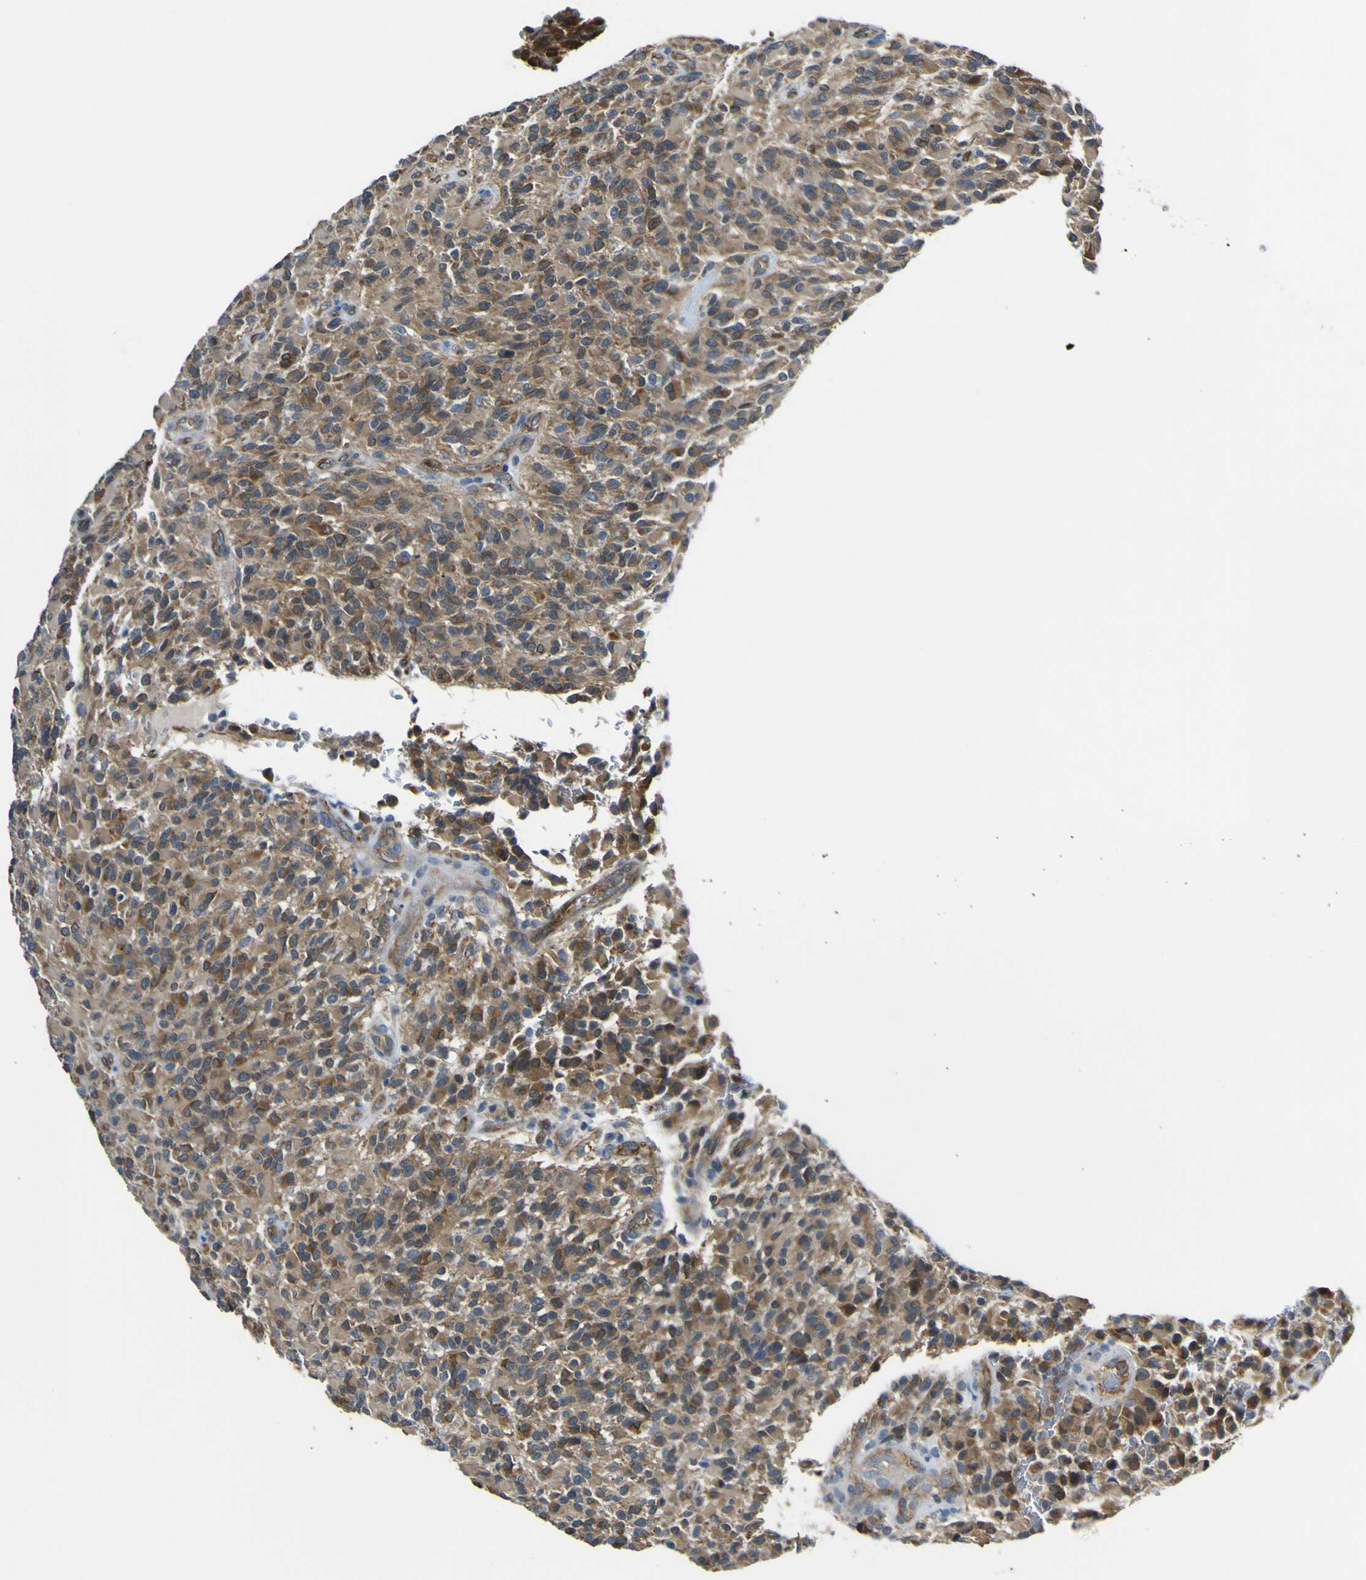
{"staining": {"intensity": "moderate", "quantity": ">75%", "location": "cytoplasmic/membranous"}, "tissue": "glioma", "cell_type": "Tumor cells", "image_type": "cancer", "snomed": [{"axis": "morphology", "description": "Glioma, malignant, High grade"}, {"axis": "topography", "description": "Brain"}], "caption": "This image demonstrates malignant glioma (high-grade) stained with immunohistochemistry to label a protein in brown. The cytoplasmic/membranous of tumor cells show moderate positivity for the protein. Nuclei are counter-stained blue.", "gene": "LDLR", "patient": {"sex": "male", "age": 71}}